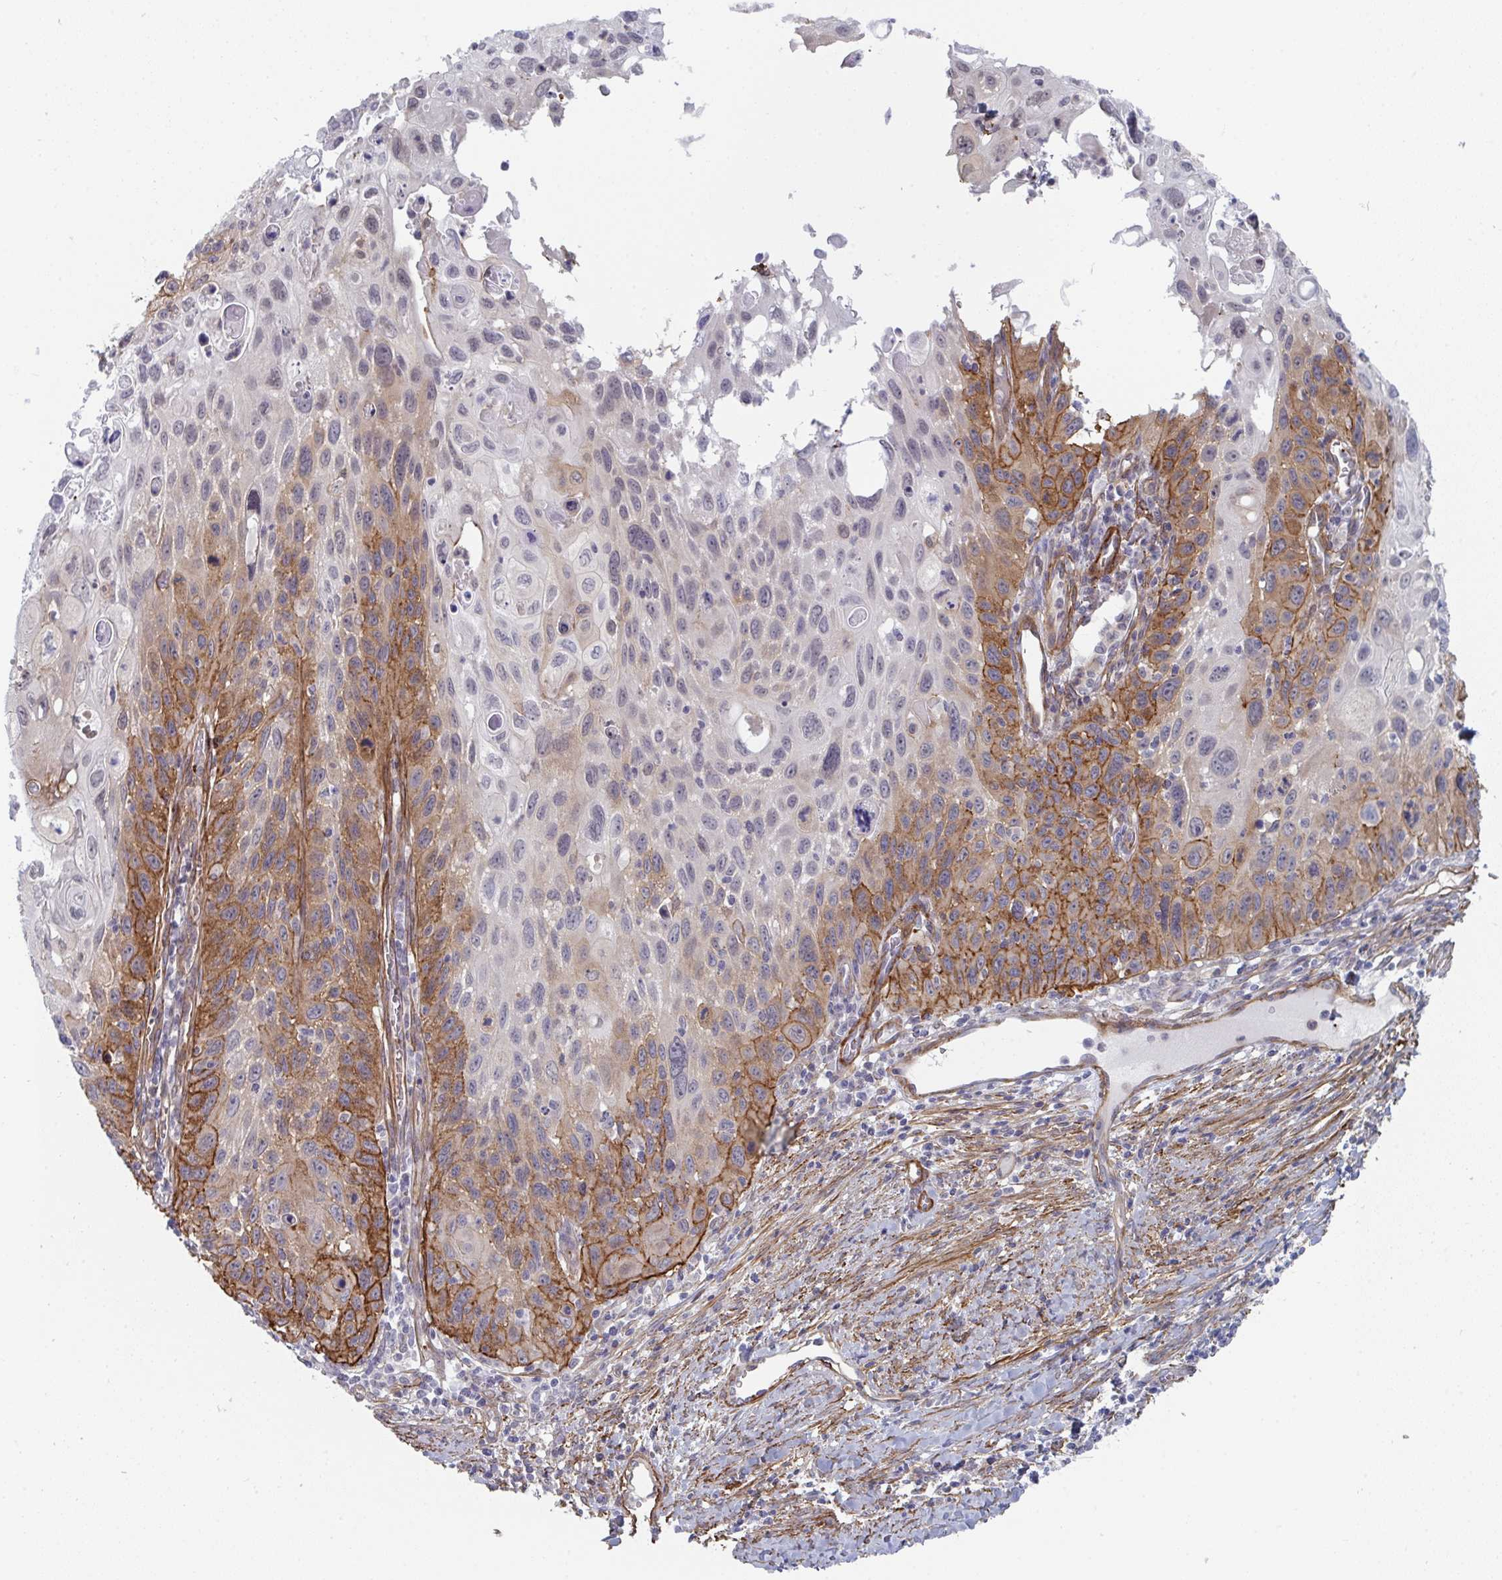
{"staining": {"intensity": "moderate", "quantity": "25%-75%", "location": "cytoplasmic/membranous"}, "tissue": "cervical cancer", "cell_type": "Tumor cells", "image_type": "cancer", "snomed": [{"axis": "morphology", "description": "Squamous cell carcinoma, NOS"}, {"axis": "topography", "description": "Cervix"}], "caption": "Tumor cells reveal medium levels of moderate cytoplasmic/membranous staining in approximately 25%-75% of cells in cervical cancer (squamous cell carcinoma). The protein of interest is stained brown, and the nuclei are stained in blue (DAB IHC with brightfield microscopy, high magnification).", "gene": "NEURL4", "patient": {"sex": "female", "age": 70}}